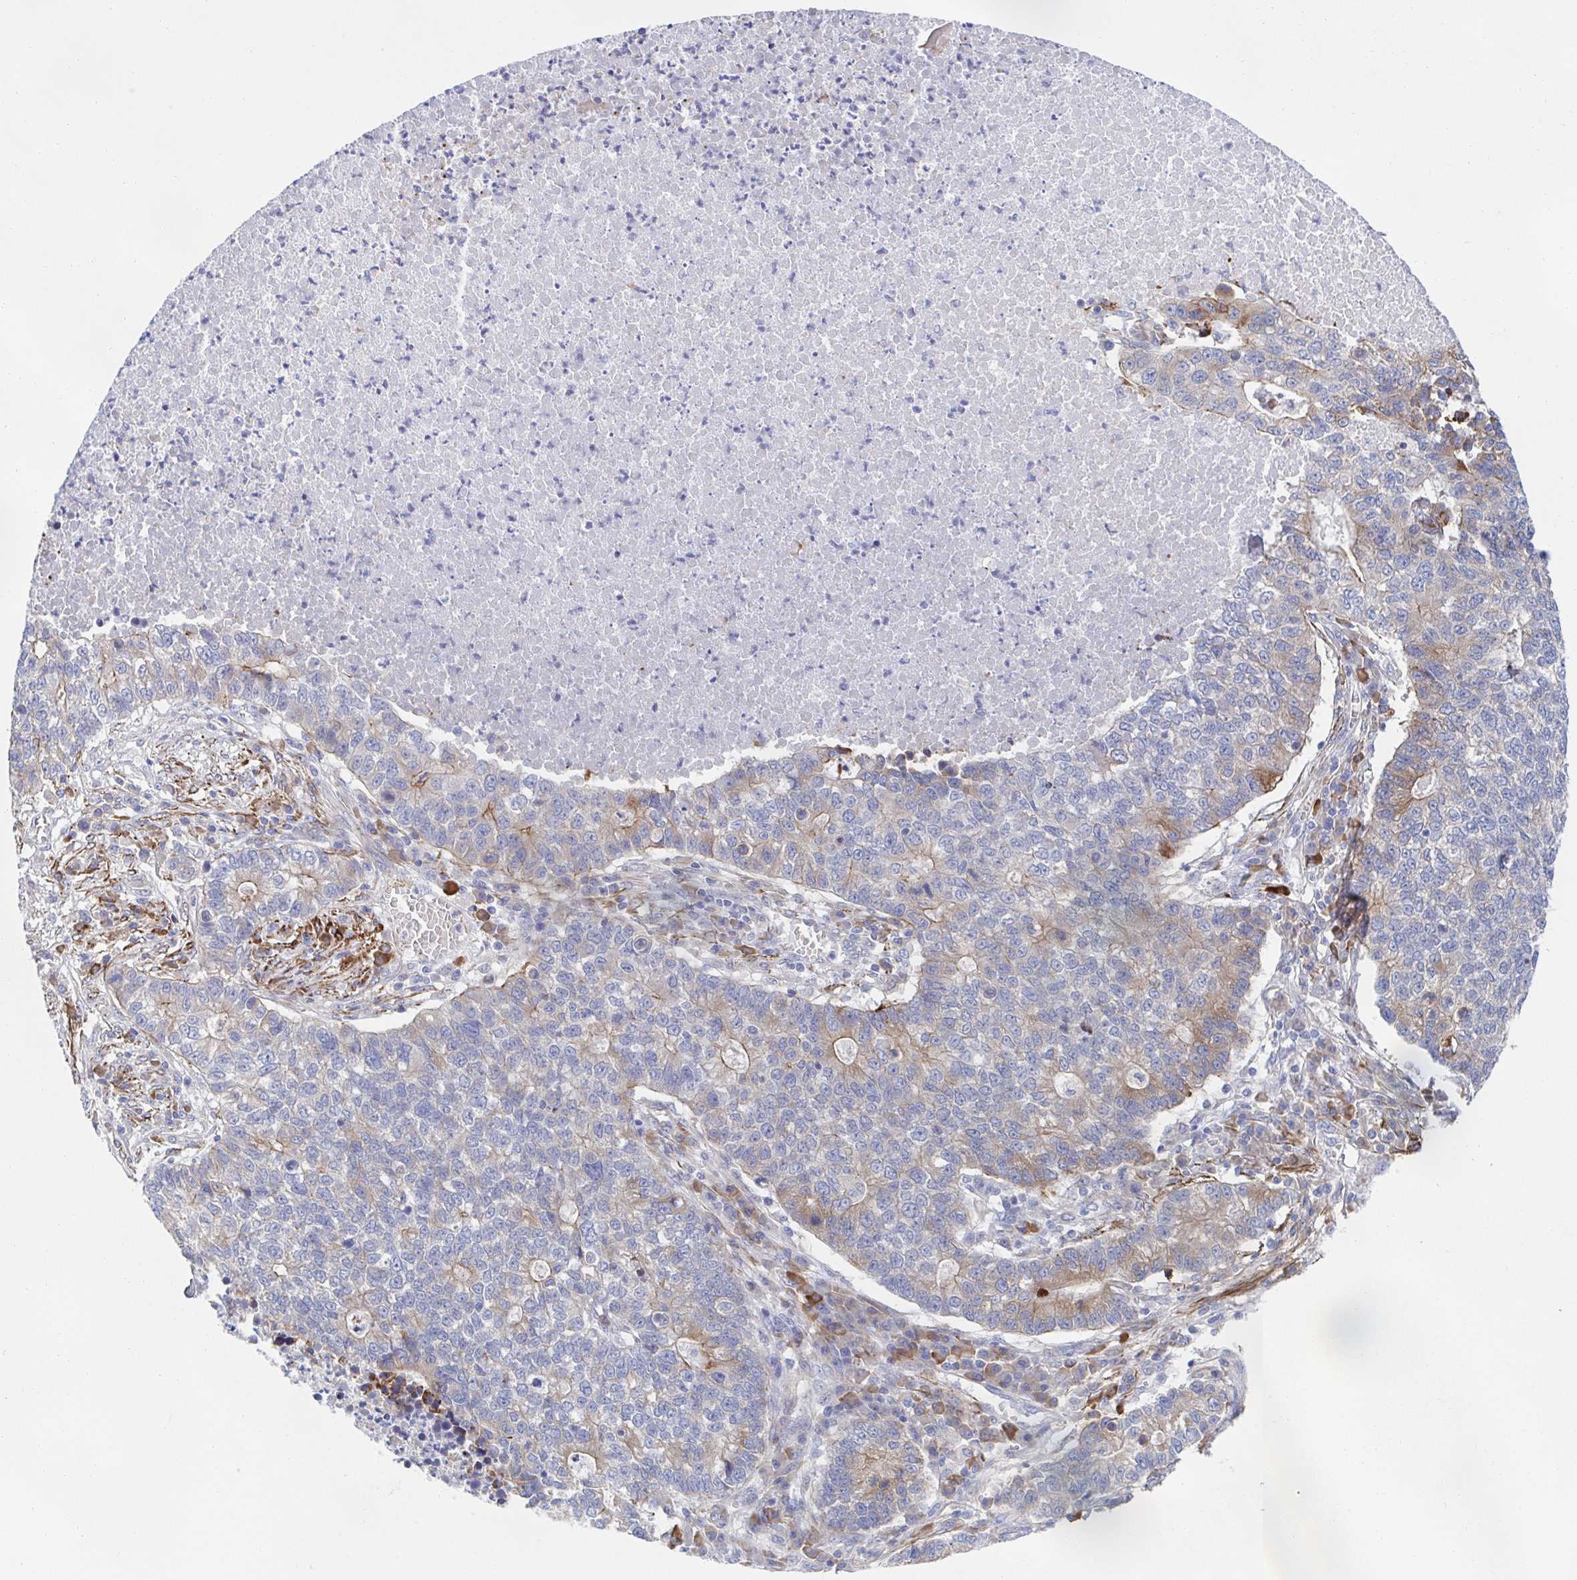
{"staining": {"intensity": "weak", "quantity": "<25%", "location": "cytoplasmic/membranous"}, "tissue": "lung cancer", "cell_type": "Tumor cells", "image_type": "cancer", "snomed": [{"axis": "morphology", "description": "Adenocarcinoma, NOS"}, {"axis": "topography", "description": "Lung"}], "caption": "Immunohistochemistry (IHC) image of neoplastic tissue: human lung adenocarcinoma stained with DAB (3,3'-diaminobenzidine) exhibits no significant protein positivity in tumor cells.", "gene": "KLC3", "patient": {"sex": "male", "age": 57}}